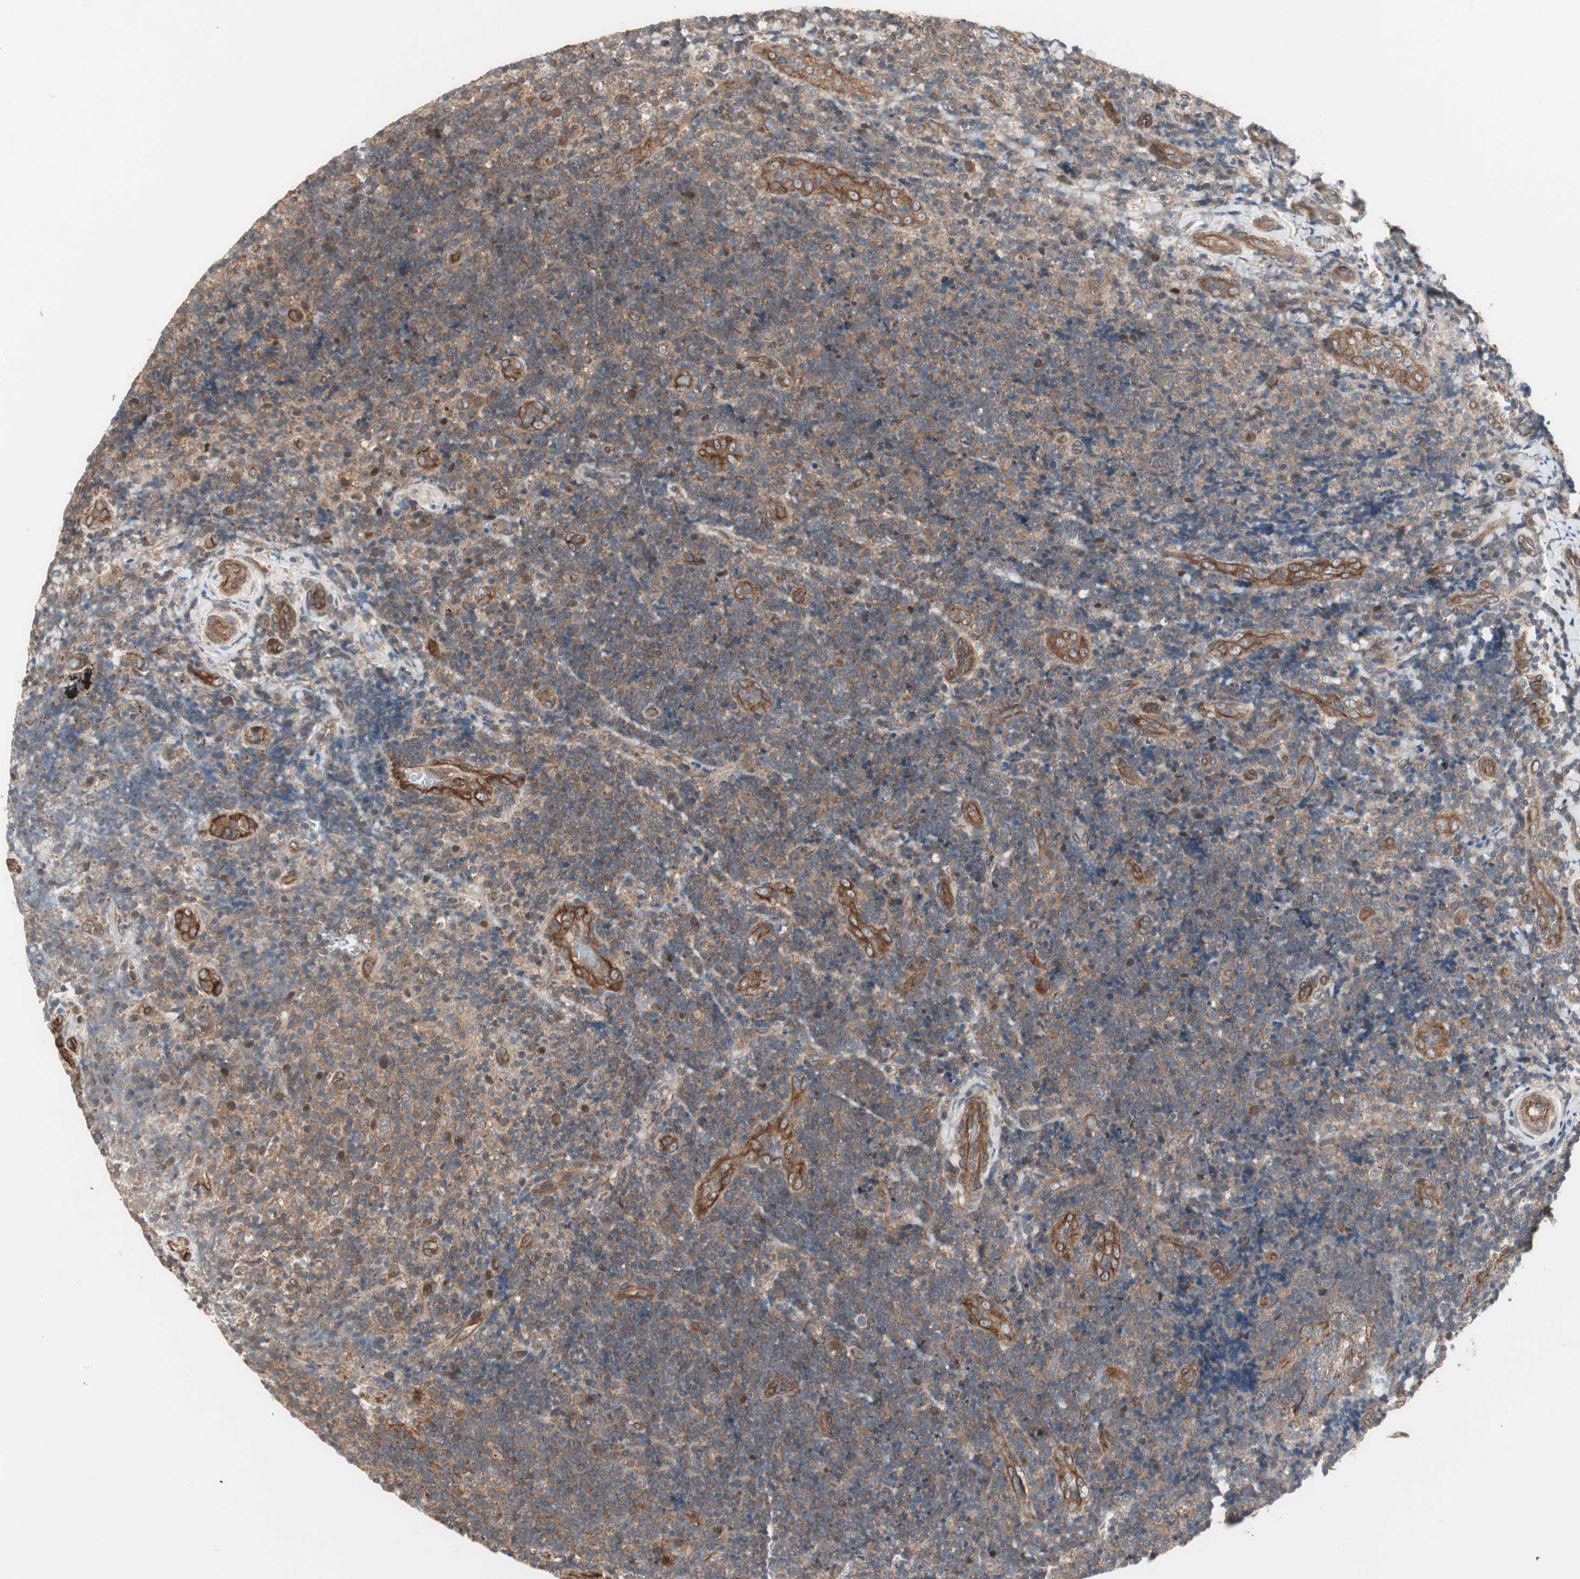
{"staining": {"intensity": "moderate", "quantity": ">75%", "location": "cytoplasmic/membranous"}, "tissue": "lymphoma", "cell_type": "Tumor cells", "image_type": "cancer", "snomed": [{"axis": "morphology", "description": "Malignant lymphoma, non-Hodgkin's type, High grade"}, {"axis": "topography", "description": "Tonsil"}], "caption": "The image shows immunohistochemical staining of lymphoma. There is moderate cytoplasmic/membranous staining is appreciated in about >75% of tumor cells.", "gene": "PFDN1", "patient": {"sex": "female", "age": 36}}